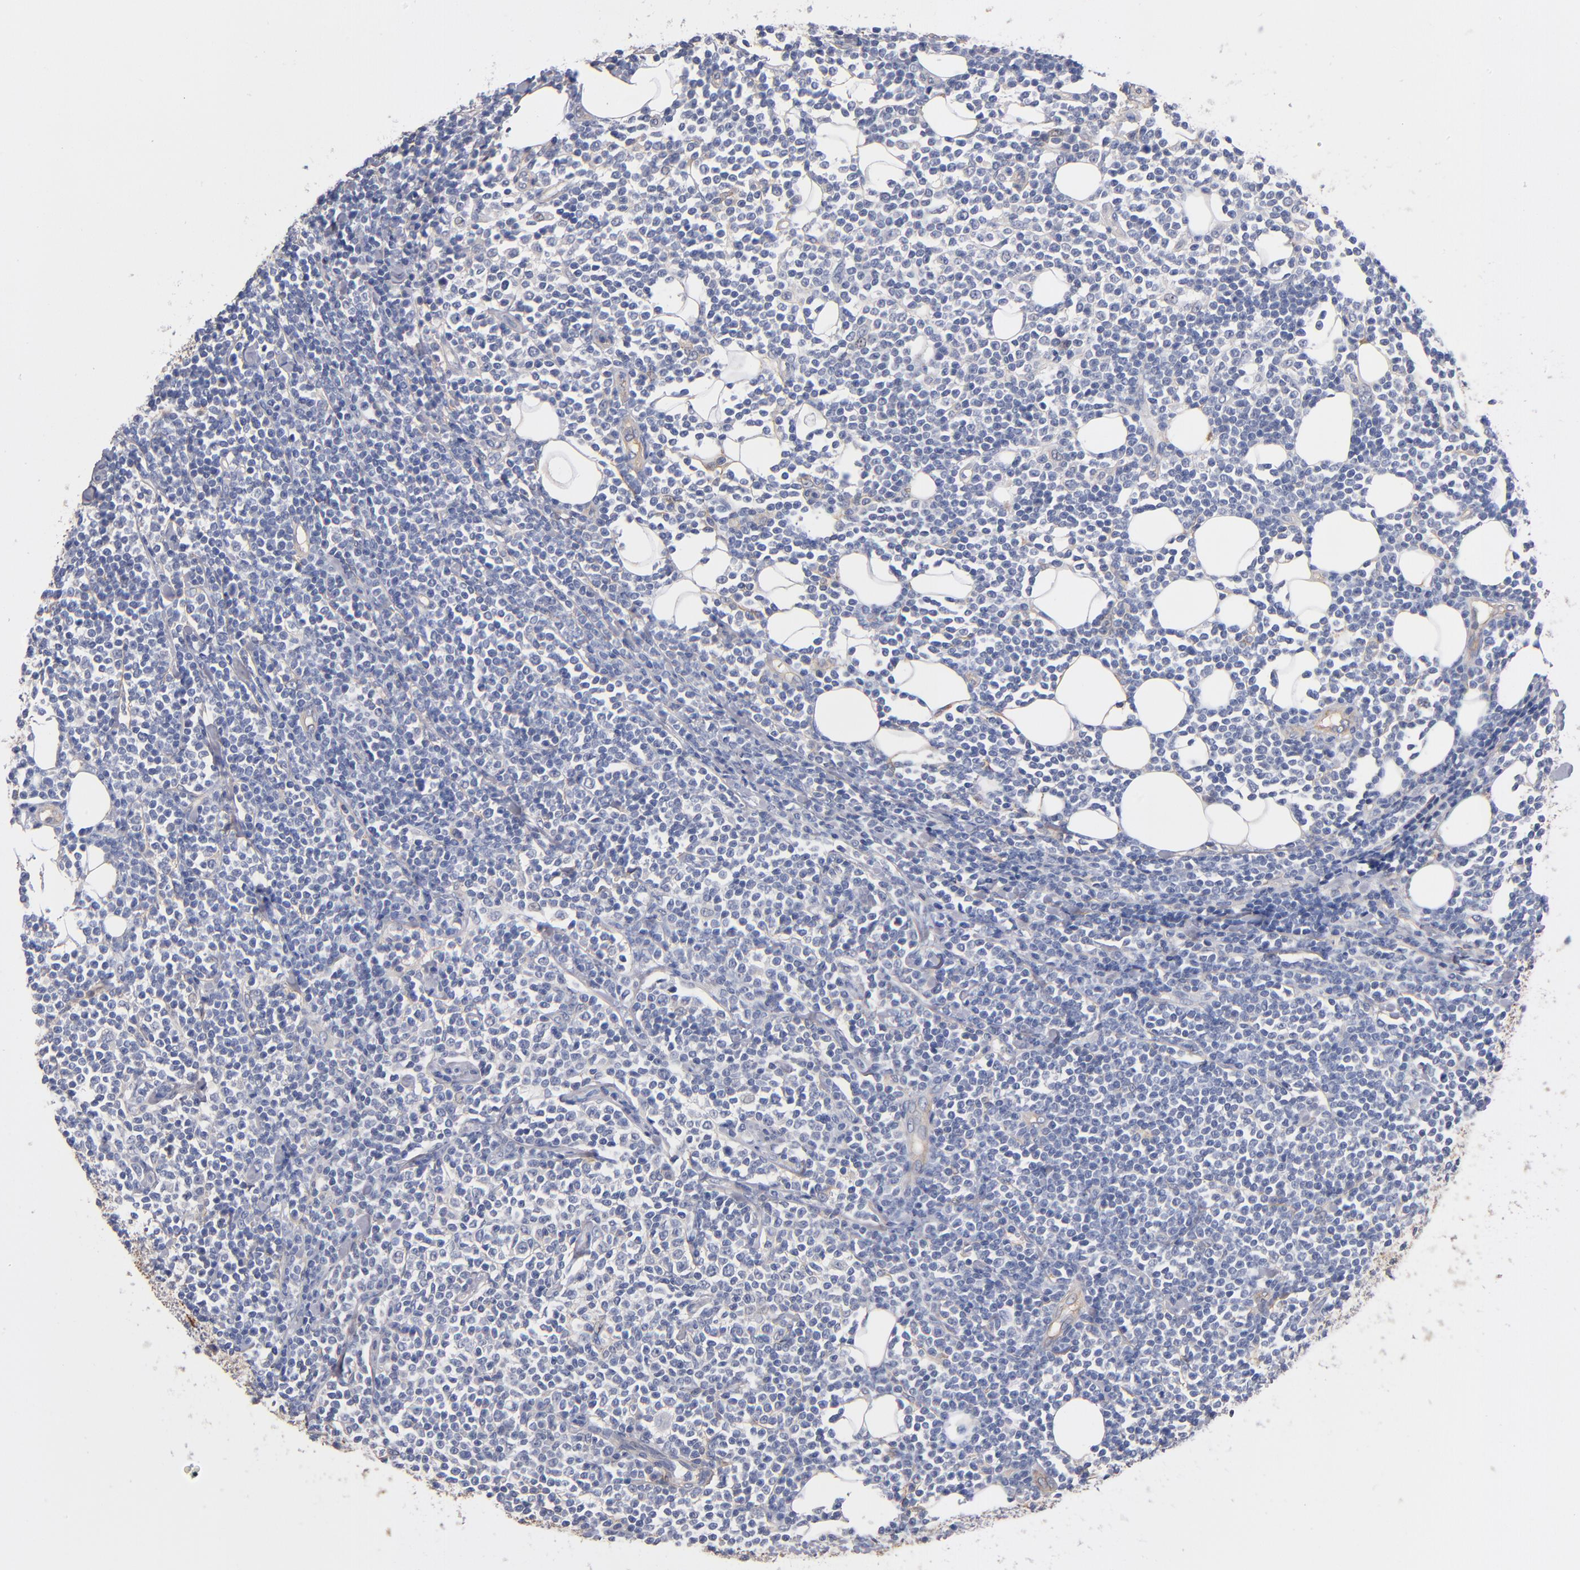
{"staining": {"intensity": "negative", "quantity": "none", "location": "none"}, "tissue": "lymphoma", "cell_type": "Tumor cells", "image_type": "cancer", "snomed": [{"axis": "morphology", "description": "Malignant lymphoma, non-Hodgkin's type, Low grade"}, {"axis": "topography", "description": "Soft tissue"}], "caption": "IHC image of neoplastic tissue: low-grade malignant lymphoma, non-Hodgkin's type stained with DAB (3,3'-diaminobenzidine) exhibits no significant protein positivity in tumor cells.", "gene": "PLSCR4", "patient": {"sex": "male", "age": 92}}